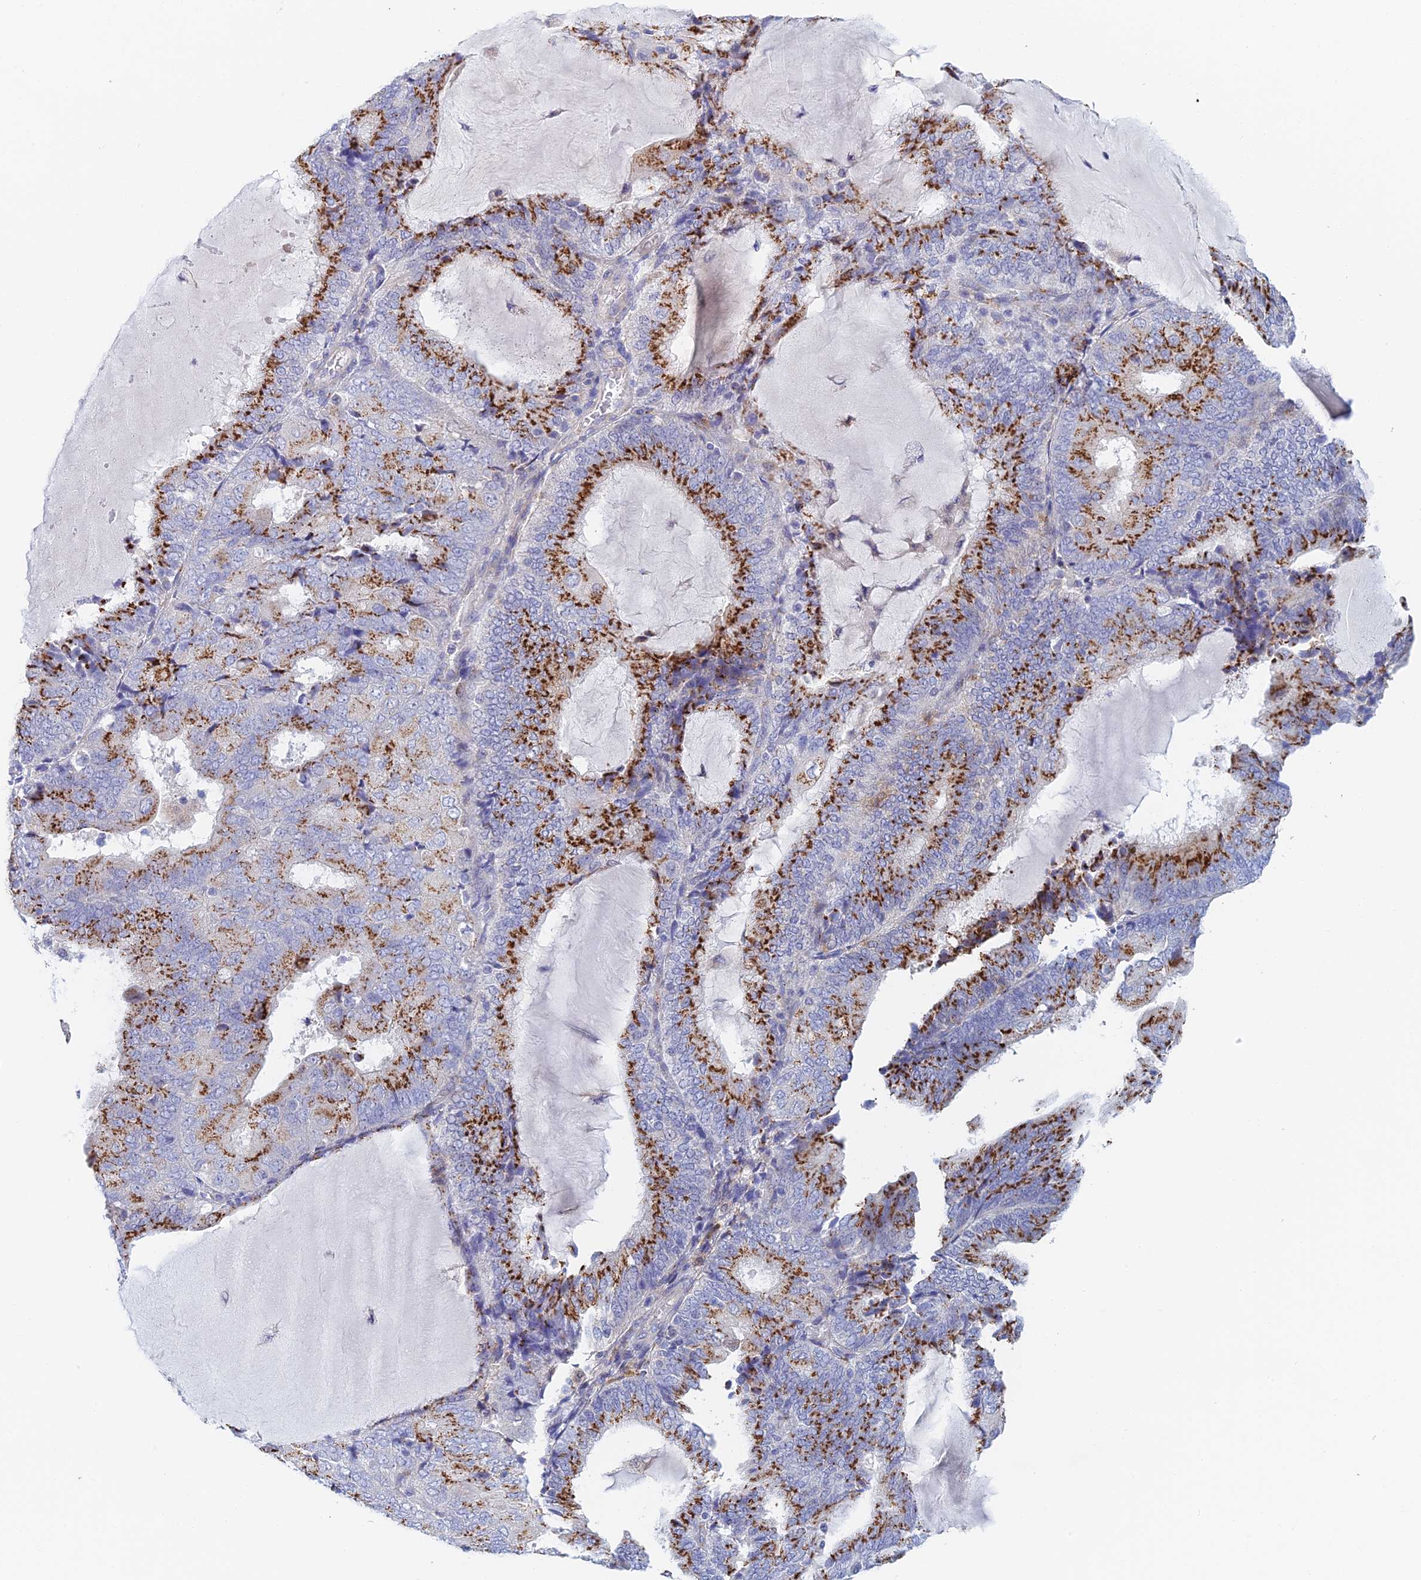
{"staining": {"intensity": "strong", "quantity": "25%-75%", "location": "cytoplasmic/membranous"}, "tissue": "endometrial cancer", "cell_type": "Tumor cells", "image_type": "cancer", "snomed": [{"axis": "morphology", "description": "Adenocarcinoma, NOS"}, {"axis": "topography", "description": "Endometrium"}], "caption": "A brown stain labels strong cytoplasmic/membranous positivity of a protein in adenocarcinoma (endometrial) tumor cells. The protein is stained brown, and the nuclei are stained in blue (DAB IHC with brightfield microscopy, high magnification).", "gene": "SLC24A3", "patient": {"sex": "female", "age": 81}}